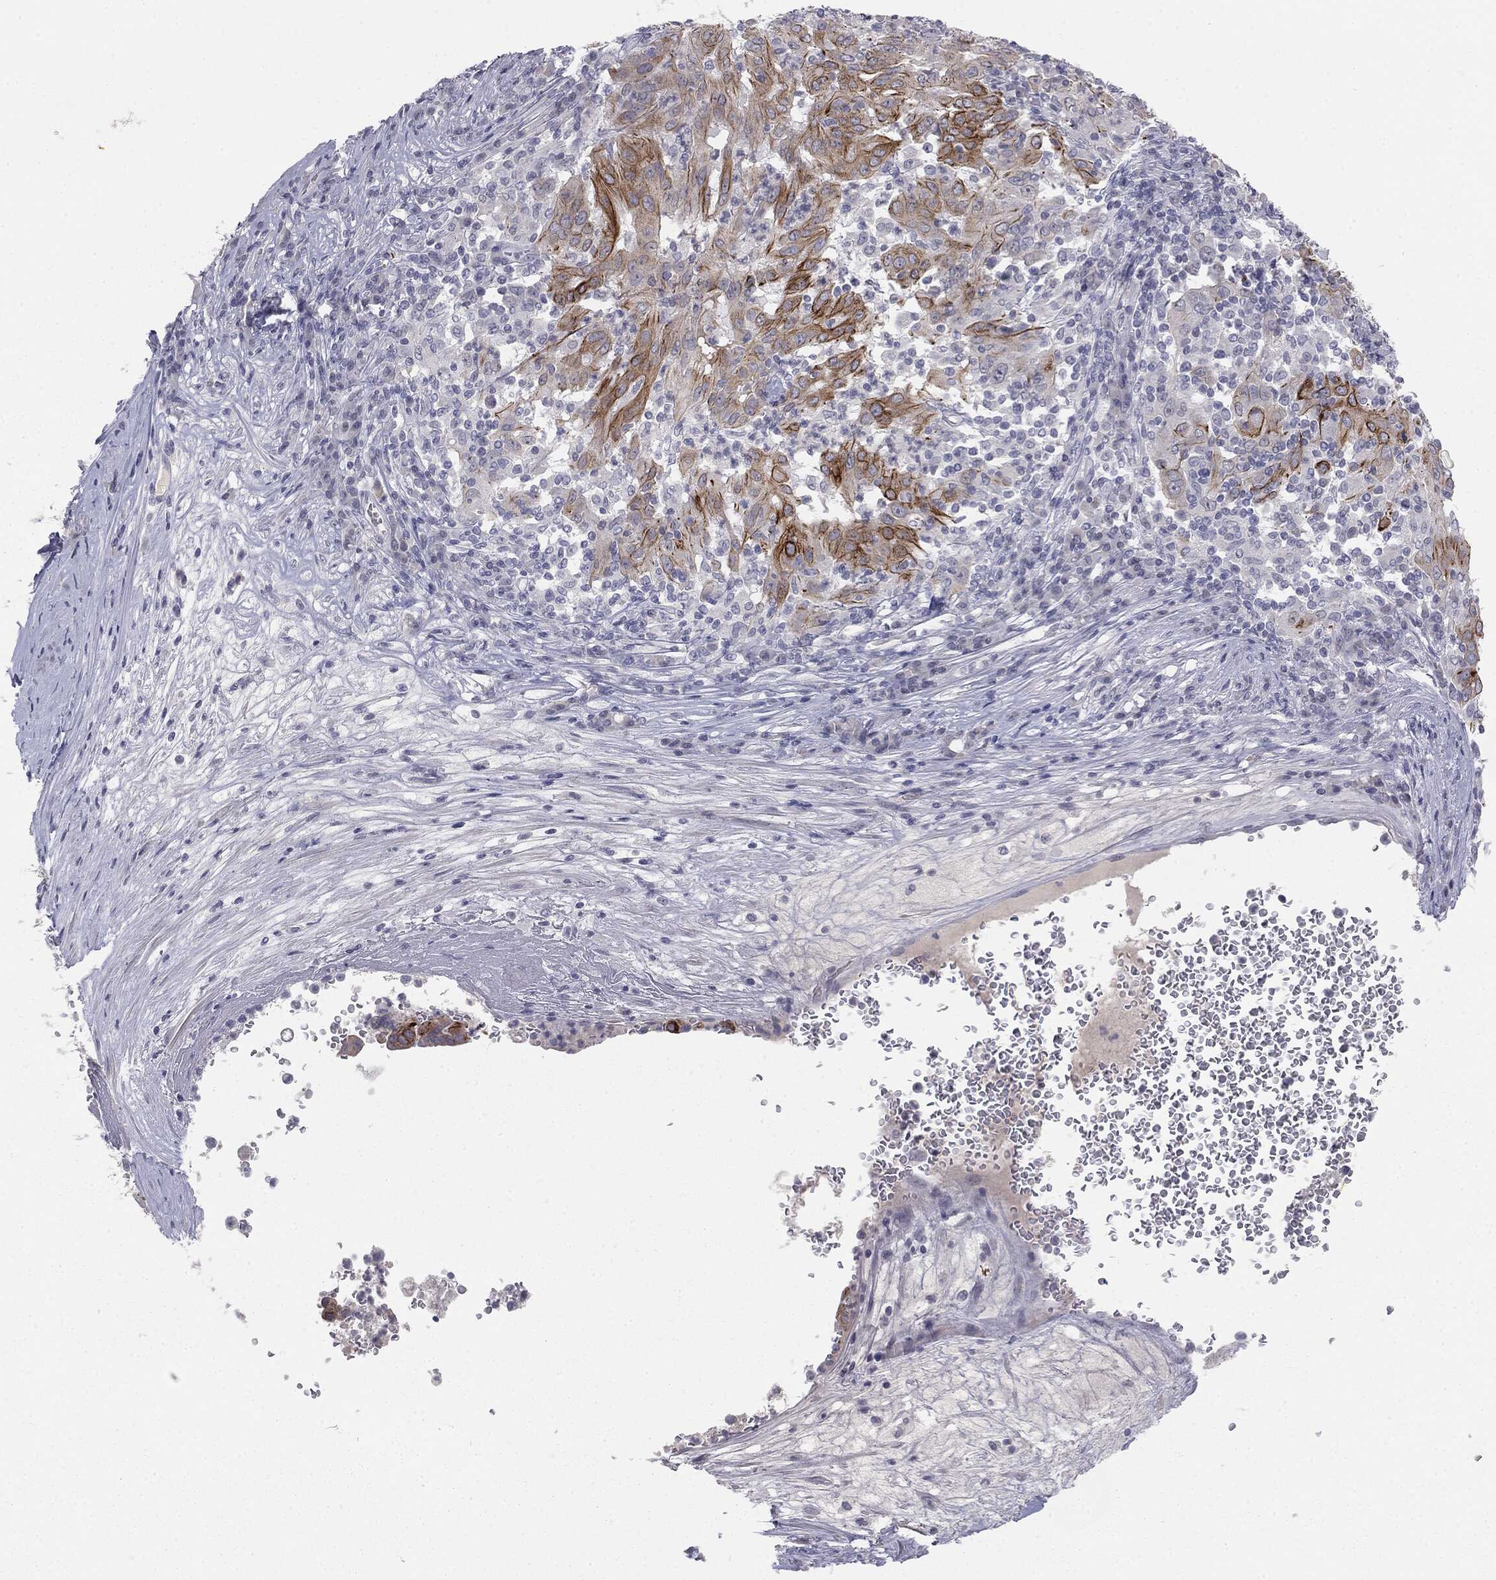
{"staining": {"intensity": "strong", "quantity": "25%-75%", "location": "cytoplasmic/membranous"}, "tissue": "pancreatic cancer", "cell_type": "Tumor cells", "image_type": "cancer", "snomed": [{"axis": "morphology", "description": "Adenocarcinoma, NOS"}, {"axis": "topography", "description": "Pancreas"}], "caption": "Human pancreatic adenocarcinoma stained with a brown dye displays strong cytoplasmic/membranous positive positivity in approximately 25%-75% of tumor cells.", "gene": "MUC1", "patient": {"sex": "male", "age": 63}}